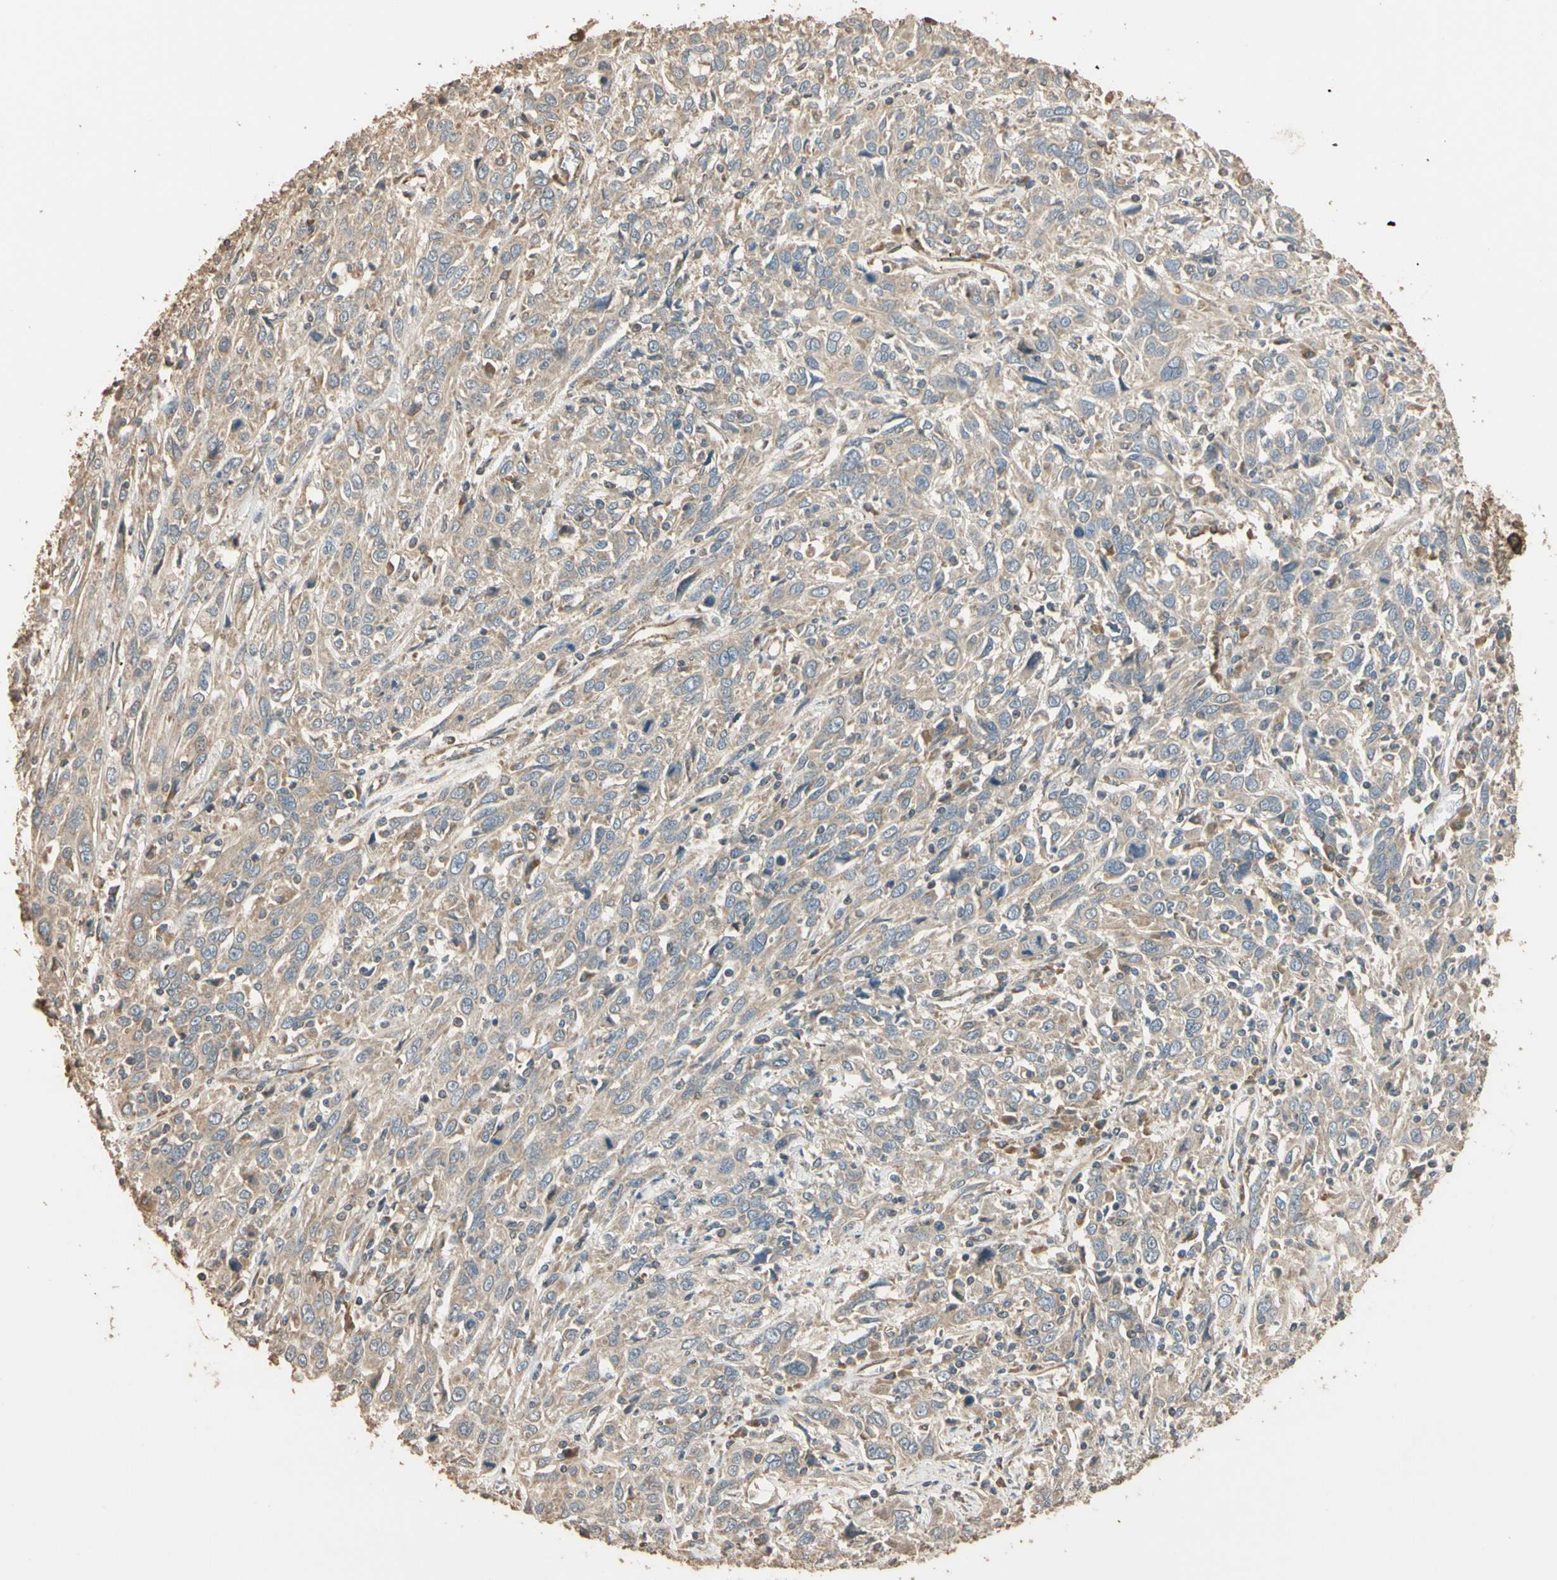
{"staining": {"intensity": "weak", "quantity": ">75%", "location": "cytoplasmic/membranous"}, "tissue": "cervical cancer", "cell_type": "Tumor cells", "image_type": "cancer", "snomed": [{"axis": "morphology", "description": "Squamous cell carcinoma, NOS"}, {"axis": "topography", "description": "Cervix"}], "caption": "Cervical cancer stained with IHC displays weak cytoplasmic/membranous positivity in approximately >75% of tumor cells. (Brightfield microscopy of DAB IHC at high magnification).", "gene": "STX18", "patient": {"sex": "female", "age": 46}}